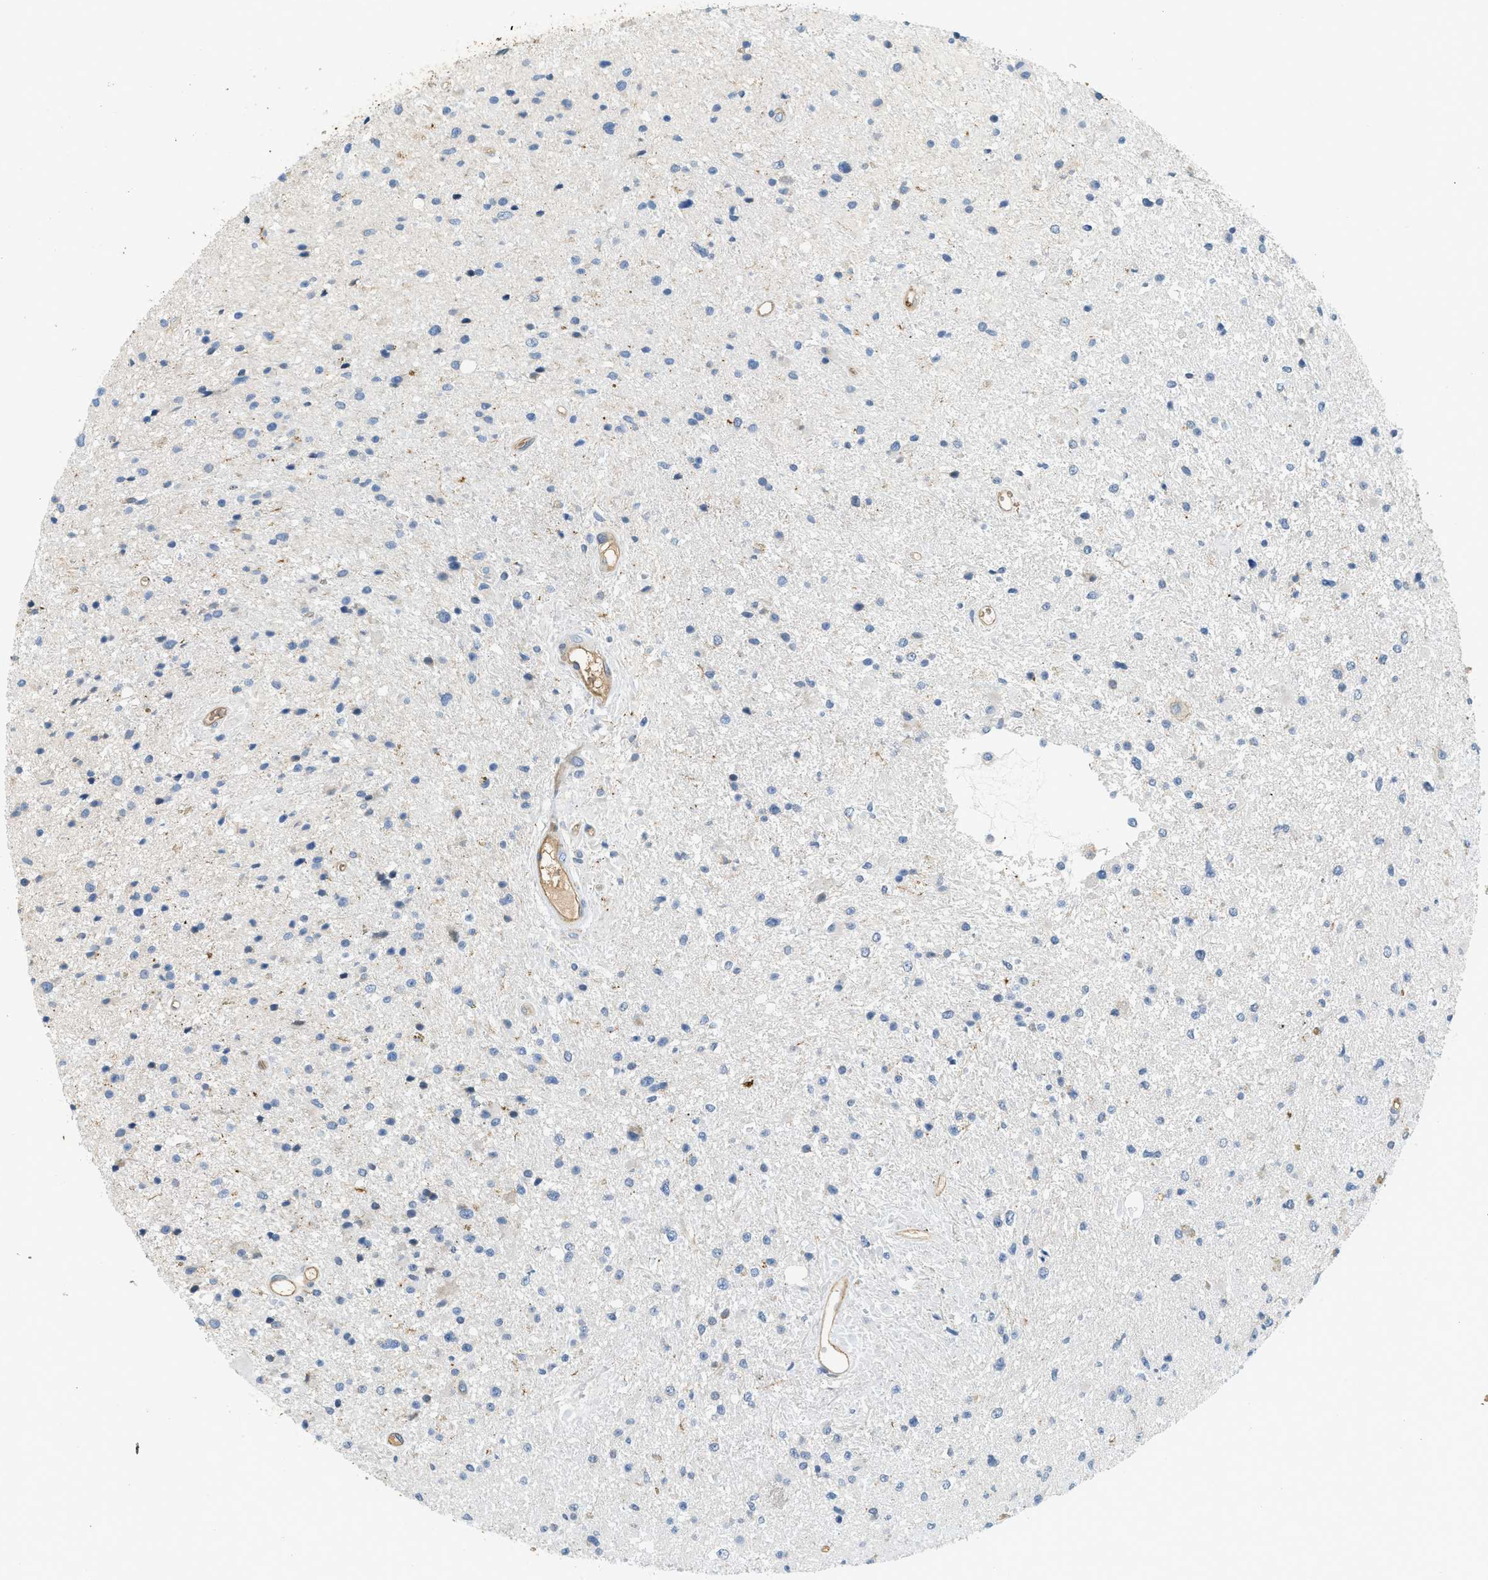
{"staining": {"intensity": "negative", "quantity": "none", "location": "none"}, "tissue": "glioma", "cell_type": "Tumor cells", "image_type": "cancer", "snomed": [{"axis": "morphology", "description": "Glioma, malignant, High grade"}, {"axis": "topography", "description": "Brain"}], "caption": "Tumor cells are negative for protein expression in human high-grade glioma (malignant).", "gene": "CYTH2", "patient": {"sex": "male", "age": 33}}